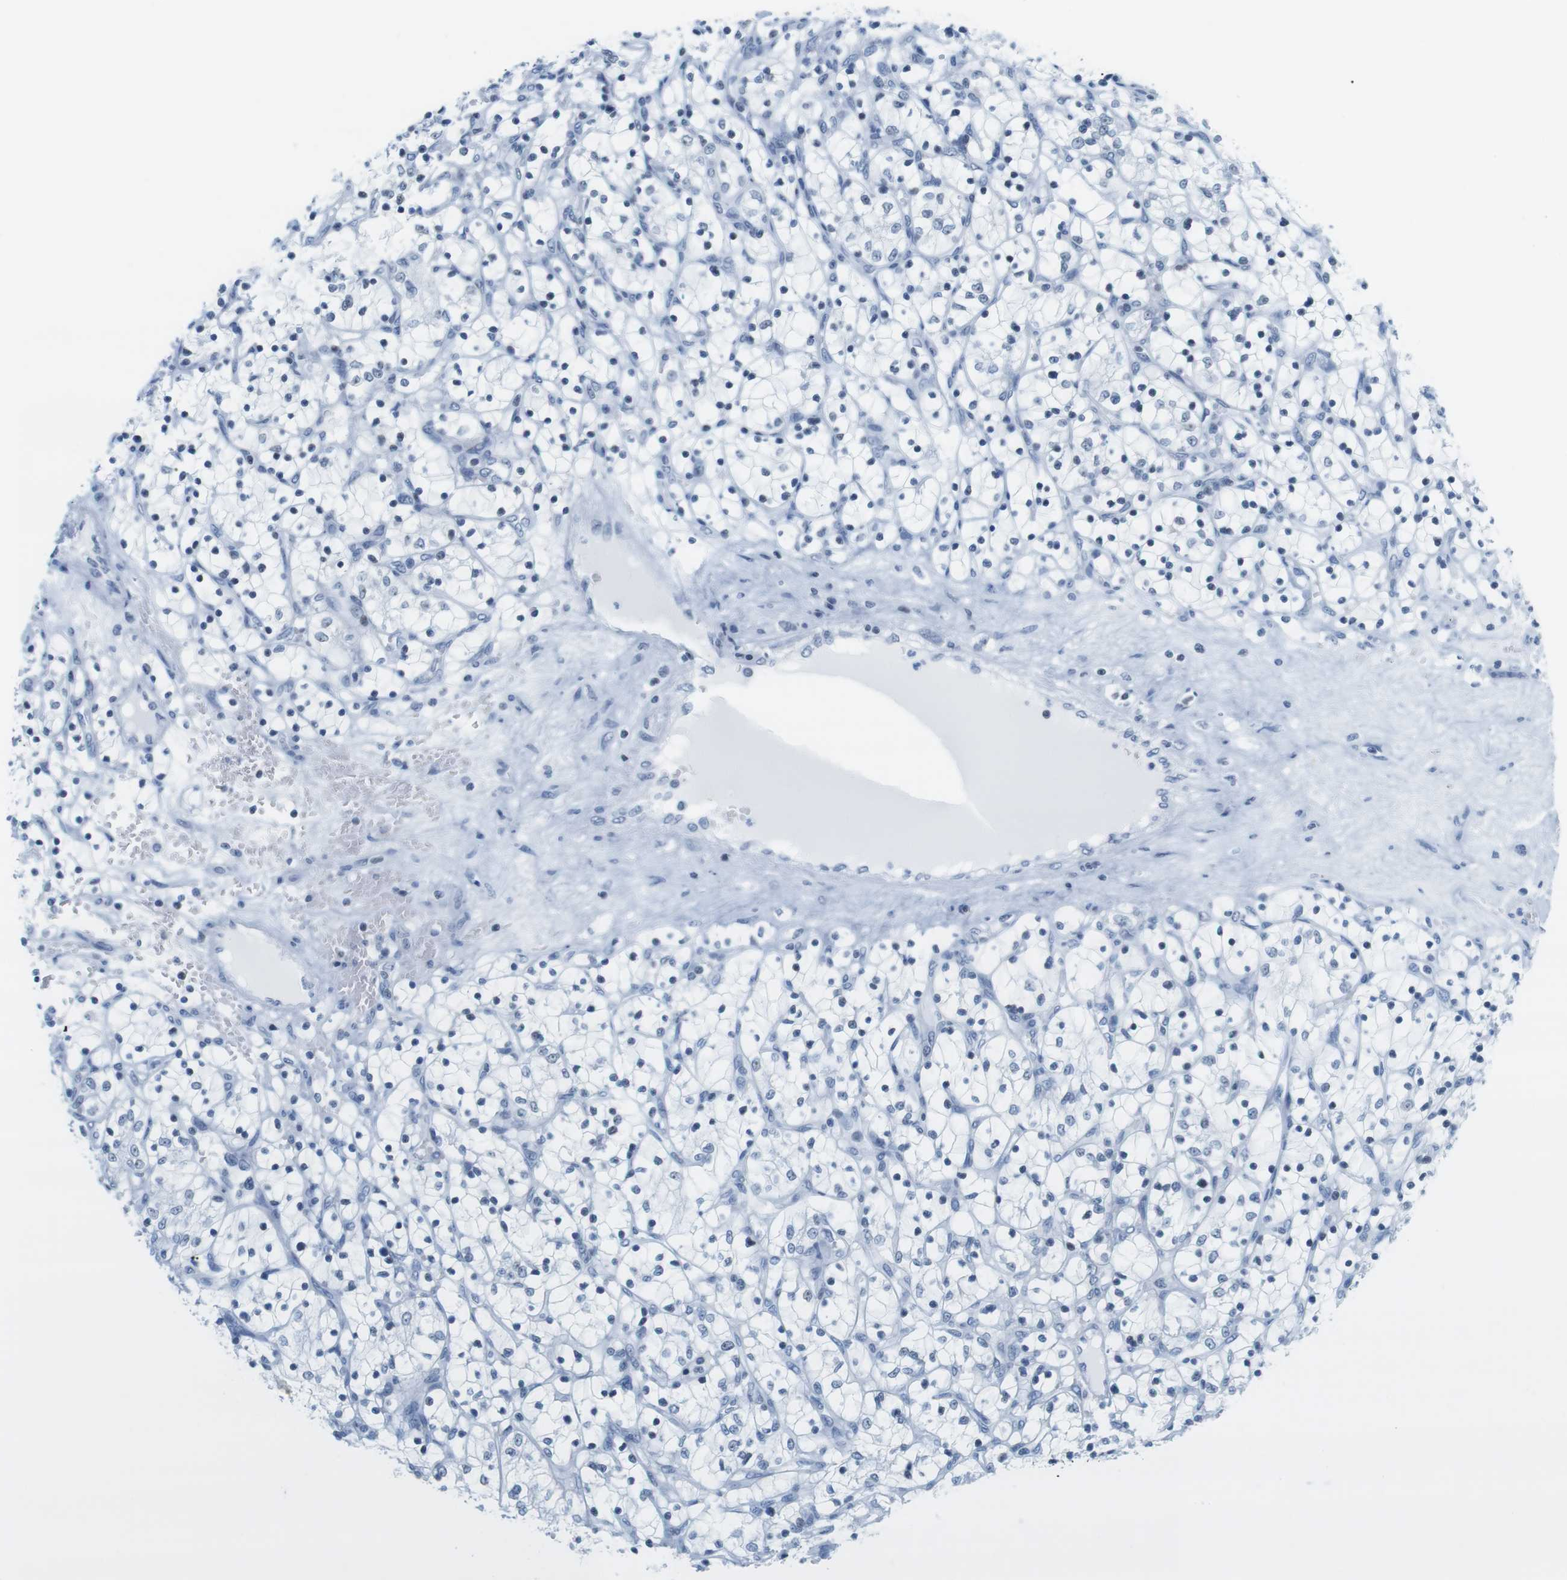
{"staining": {"intensity": "negative", "quantity": "none", "location": "none"}, "tissue": "renal cancer", "cell_type": "Tumor cells", "image_type": "cancer", "snomed": [{"axis": "morphology", "description": "Adenocarcinoma, NOS"}, {"axis": "topography", "description": "Kidney"}], "caption": "Human renal adenocarcinoma stained for a protein using IHC demonstrates no staining in tumor cells.", "gene": "NIFK", "patient": {"sex": "female", "age": 69}}